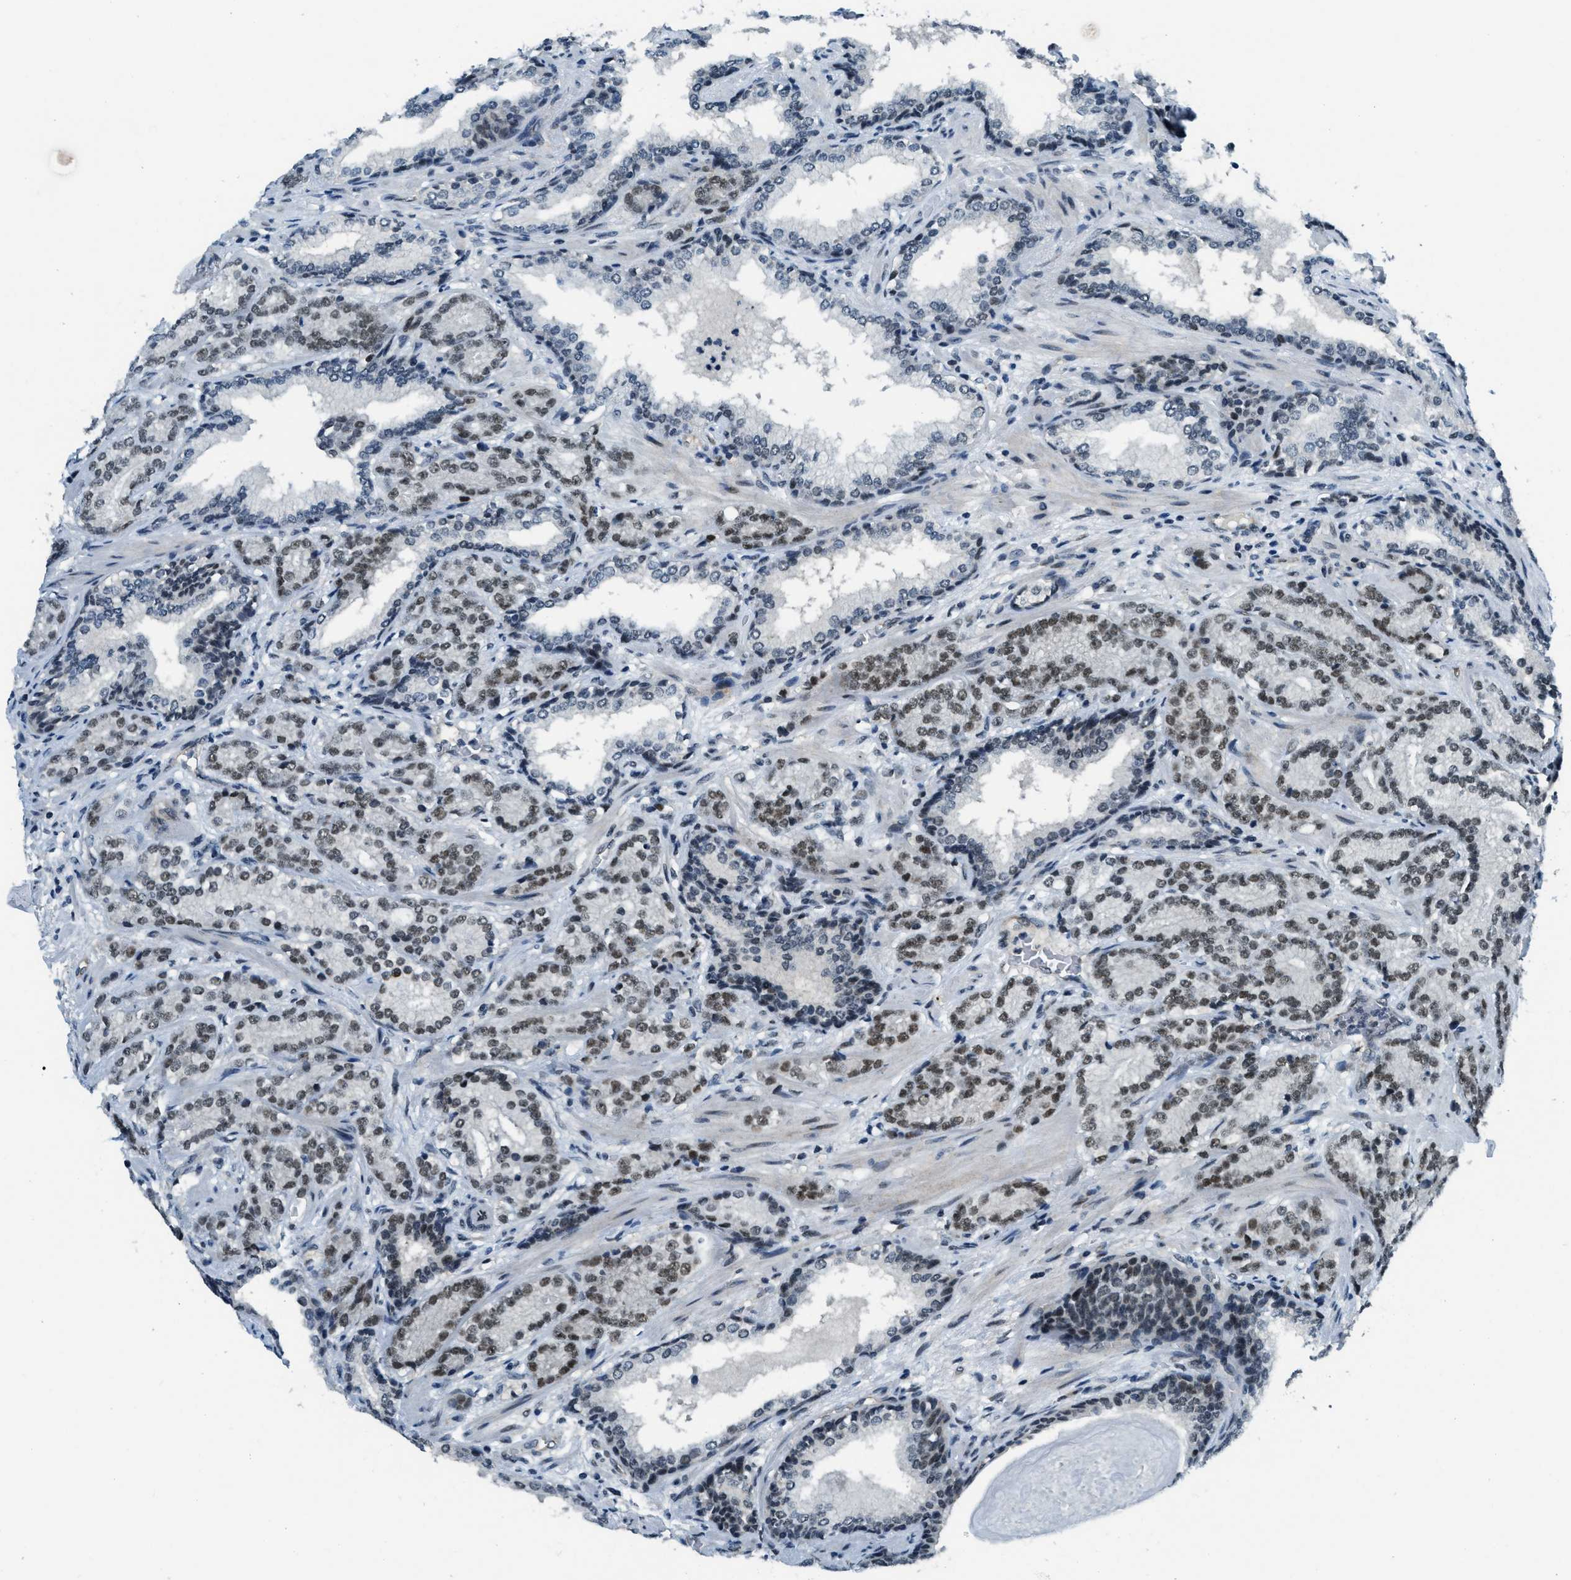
{"staining": {"intensity": "weak", "quantity": "25%-75%", "location": "nuclear"}, "tissue": "prostate cancer", "cell_type": "Tumor cells", "image_type": "cancer", "snomed": [{"axis": "morphology", "description": "Adenocarcinoma, High grade"}, {"axis": "topography", "description": "Prostate"}], "caption": "Immunohistochemical staining of human prostate adenocarcinoma (high-grade) reveals weak nuclear protein positivity in approximately 25%-75% of tumor cells.", "gene": "KLF6", "patient": {"sex": "male", "age": 61}}